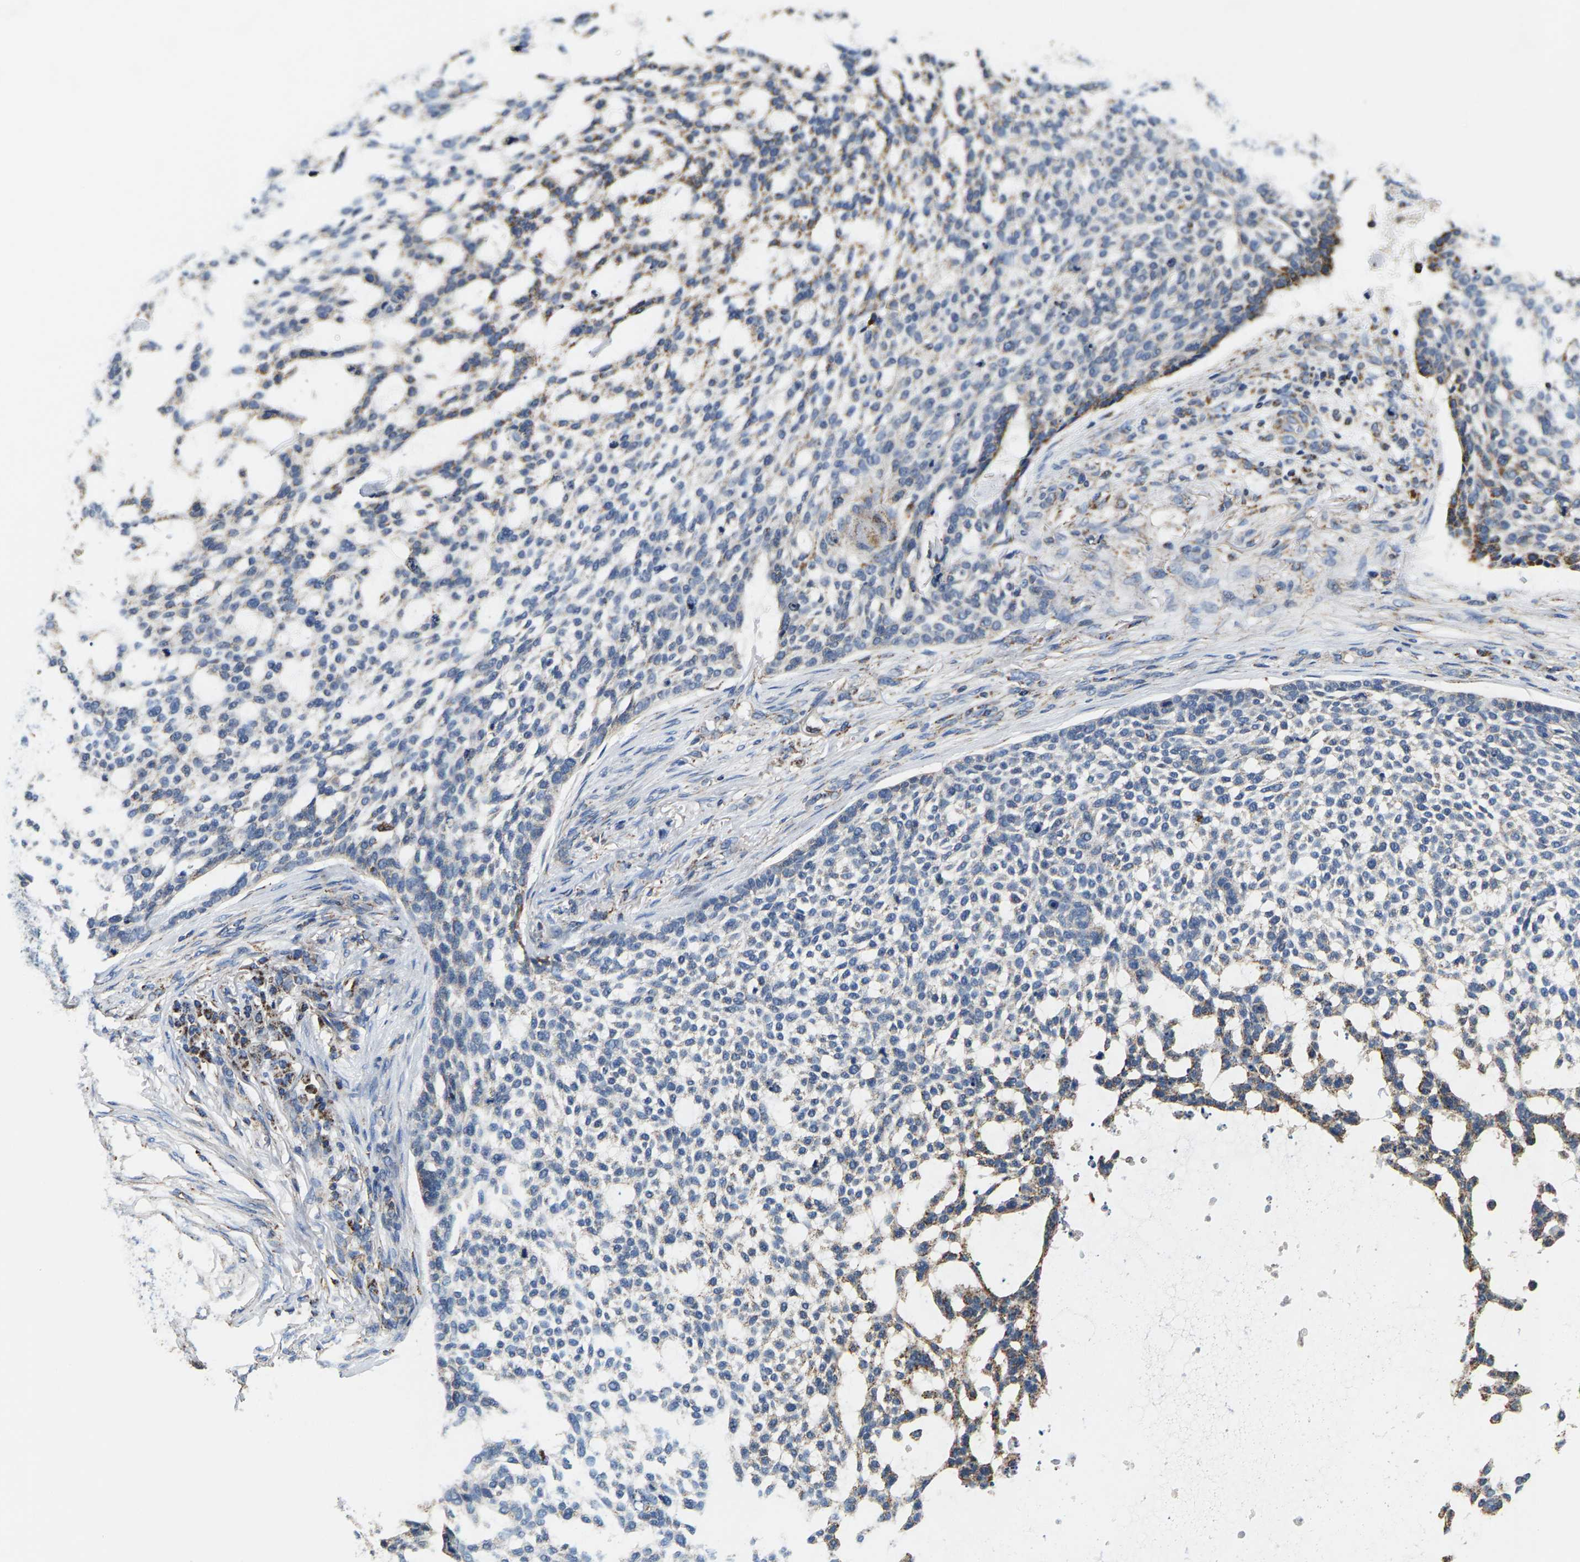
{"staining": {"intensity": "moderate", "quantity": "<25%", "location": "cytoplasmic/membranous"}, "tissue": "skin cancer", "cell_type": "Tumor cells", "image_type": "cancer", "snomed": [{"axis": "morphology", "description": "Basal cell carcinoma"}, {"axis": "topography", "description": "Skin"}], "caption": "Human basal cell carcinoma (skin) stained with a brown dye displays moderate cytoplasmic/membranous positive staining in about <25% of tumor cells.", "gene": "SHMT2", "patient": {"sex": "female", "age": 64}}